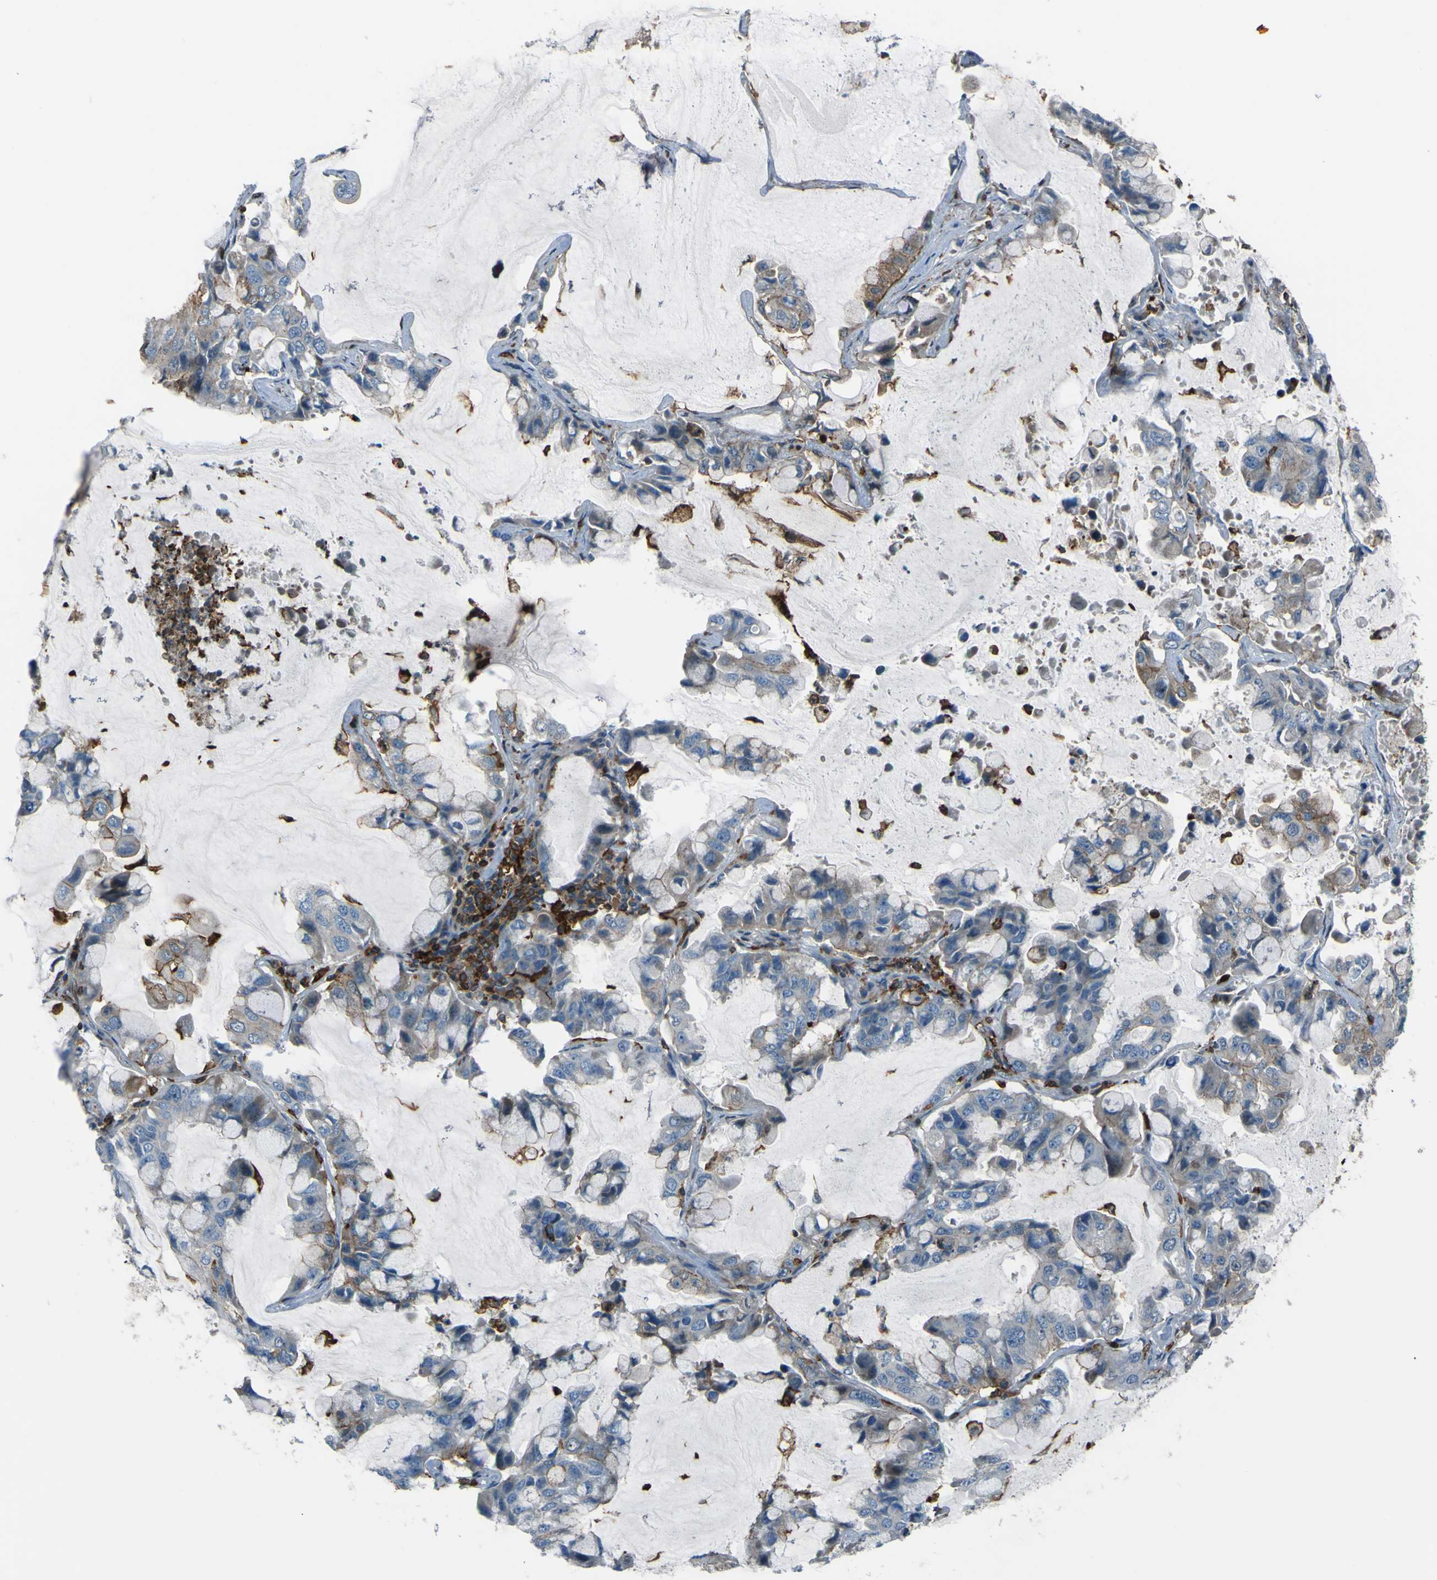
{"staining": {"intensity": "negative", "quantity": "none", "location": "none"}, "tissue": "lung cancer", "cell_type": "Tumor cells", "image_type": "cancer", "snomed": [{"axis": "morphology", "description": "Adenocarcinoma, NOS"}, {"axis": "topography", "description": "Lung"}], "caption": "High power microscopy histopathology image of an IHC micrograph of adenocarcinoma (lung), revealing no significant staining in tumor cells.", "gene": "PCDHB5", "patient": {"sex": "male", "age": 64}}